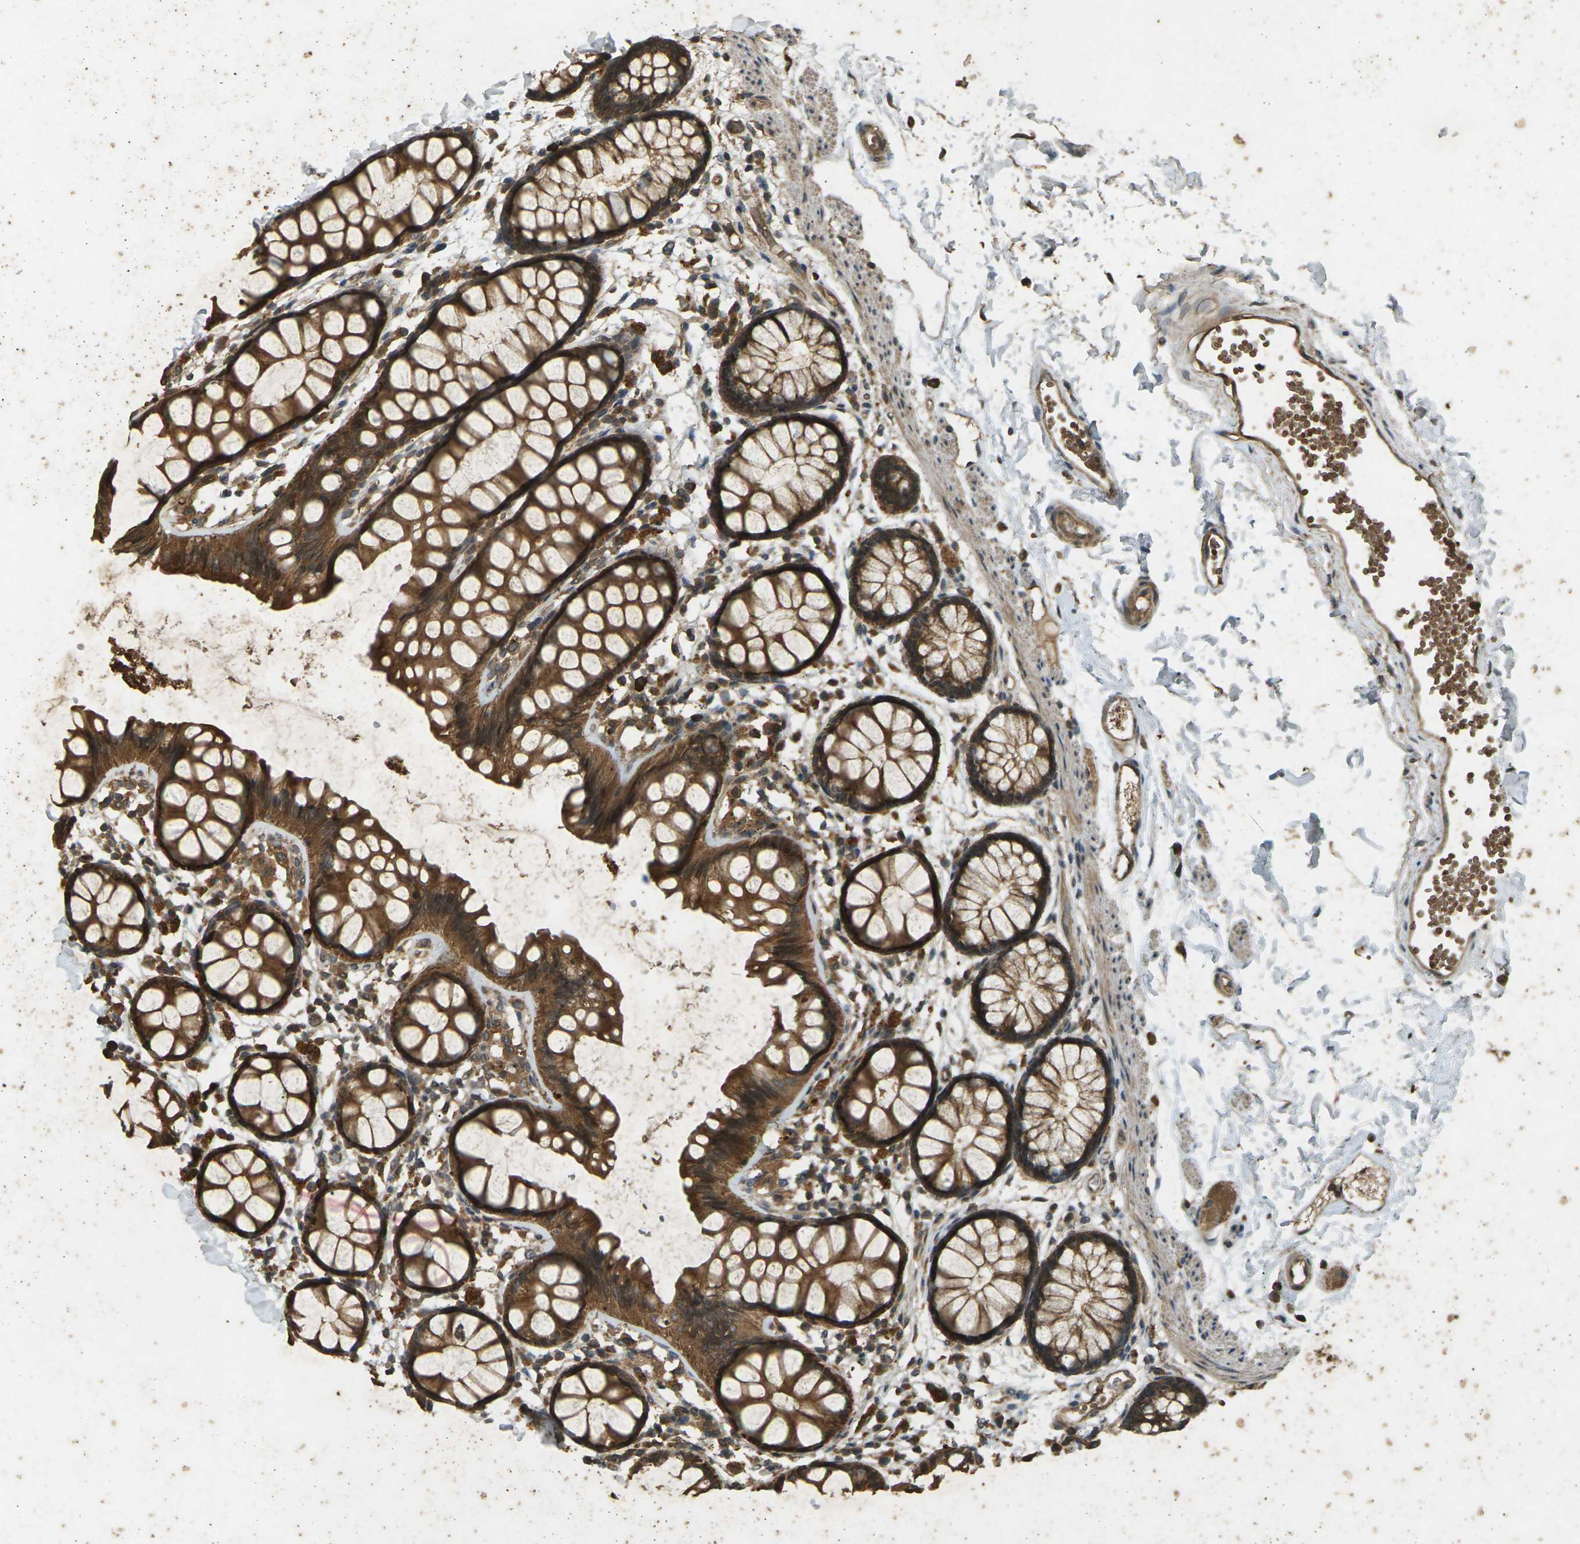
{"staining": {"intensity": "strong", "quantity": ">75%", "location": "cytoplasmic/membranous"}, "tissue": "rectum", "cell_type": "Glandular cells", "image_type": "normal", "snomed": [{"axis": "morphology", "description": "Normal tissue, NOS"}, {"axis": "topography", "description": "Rectum"}], "caption": "Normal rectum demonstrates strong cytoplasmic/membranous staining in approximately >75% of glandular cells.", "gene": "TAP1", "patient": {"sex": "female", "age": 66}}